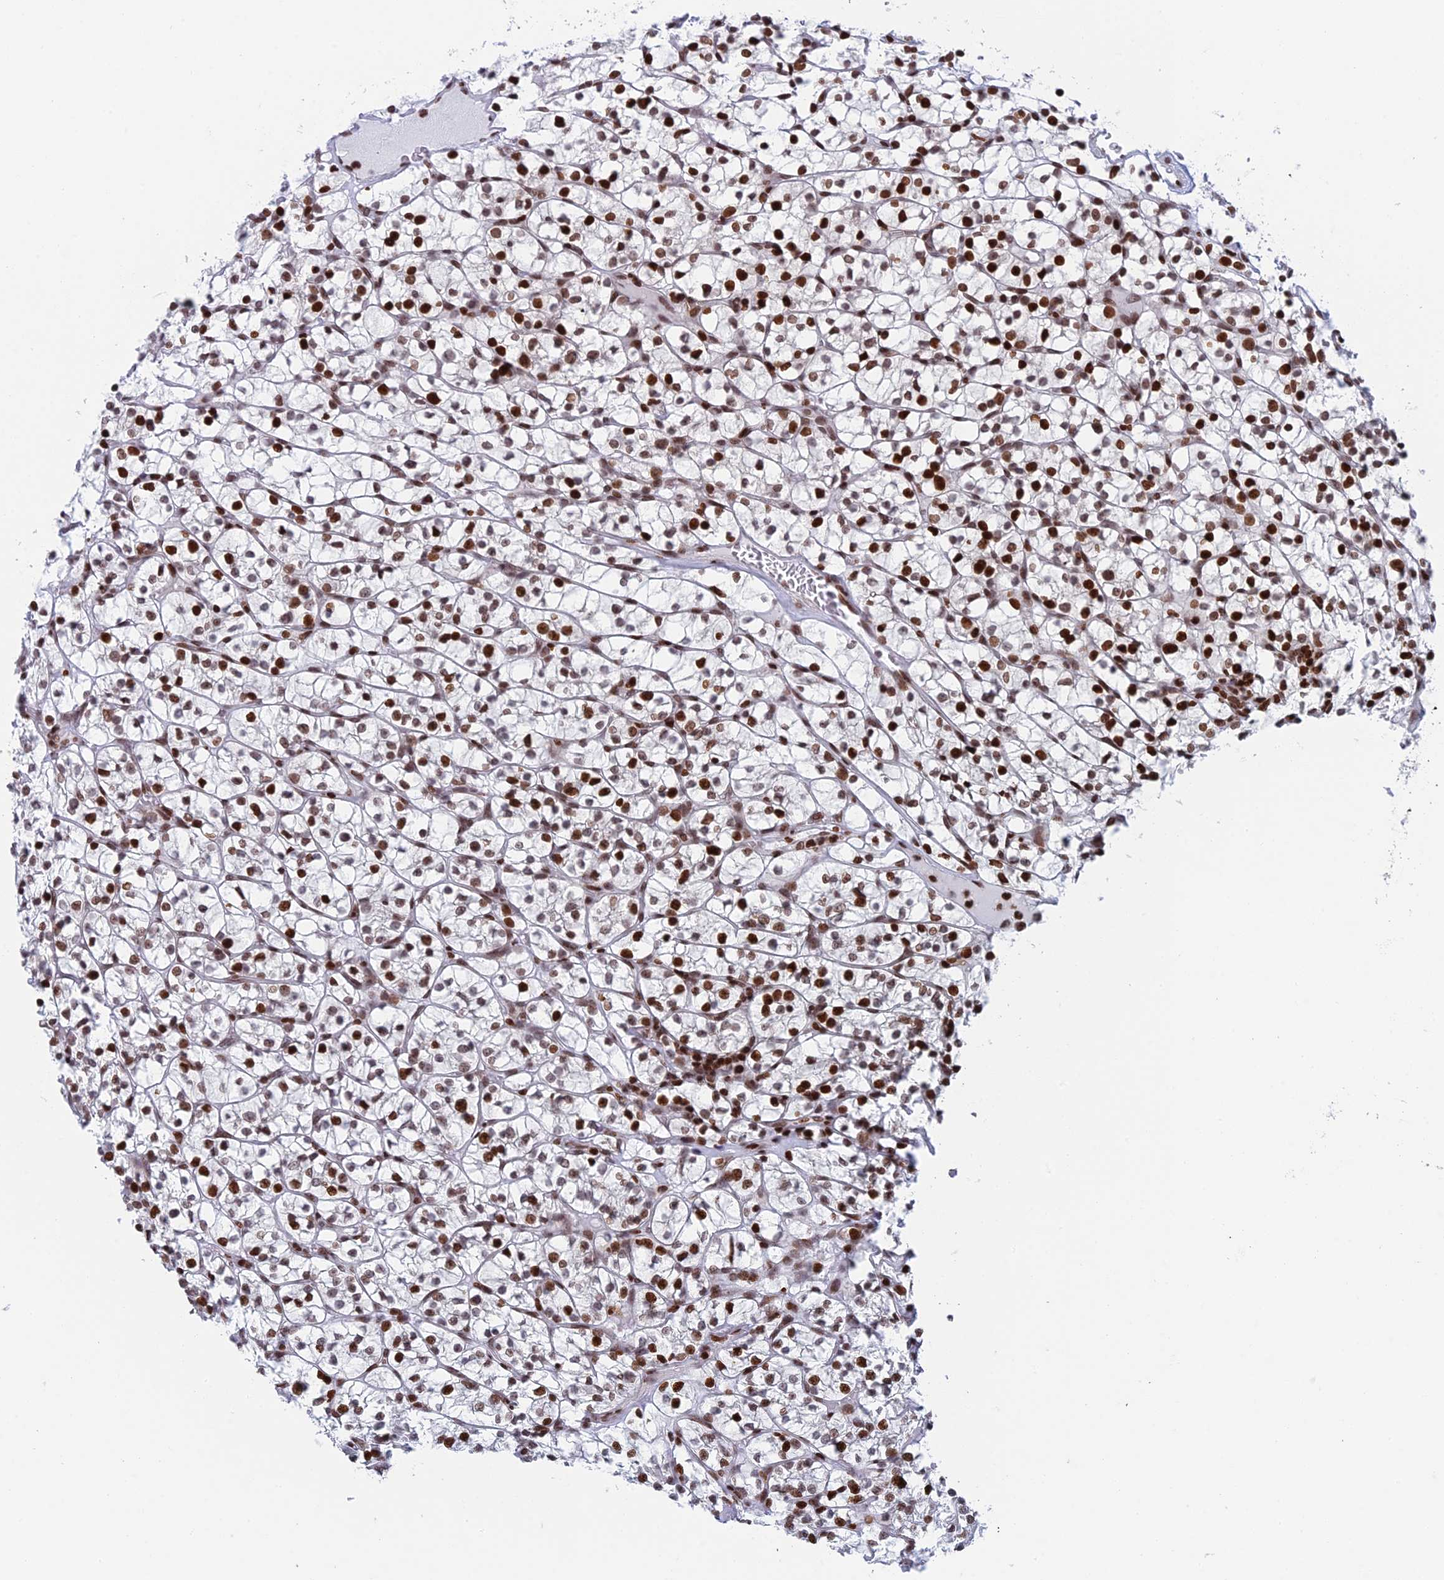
{"staining": {"intensity": "strong", "quantity": ">75%", "location": "nuclear"}, "tissue": "renal cancer", "cell_type": "Tumor cells", "image_type": "cancer", "snomed": [{"axis": "morphology", "description": "Adenocarcinoma, NOS"}, {"axis": "topography", "description": "Kidney"}], "caption": "Tumor cells show high levels of strong nuclear expression in approximately >75% of cells in human renal adenocarcinoma.", "gene": "RPAP1", "patient": {"sex": "female", "age": 64}}